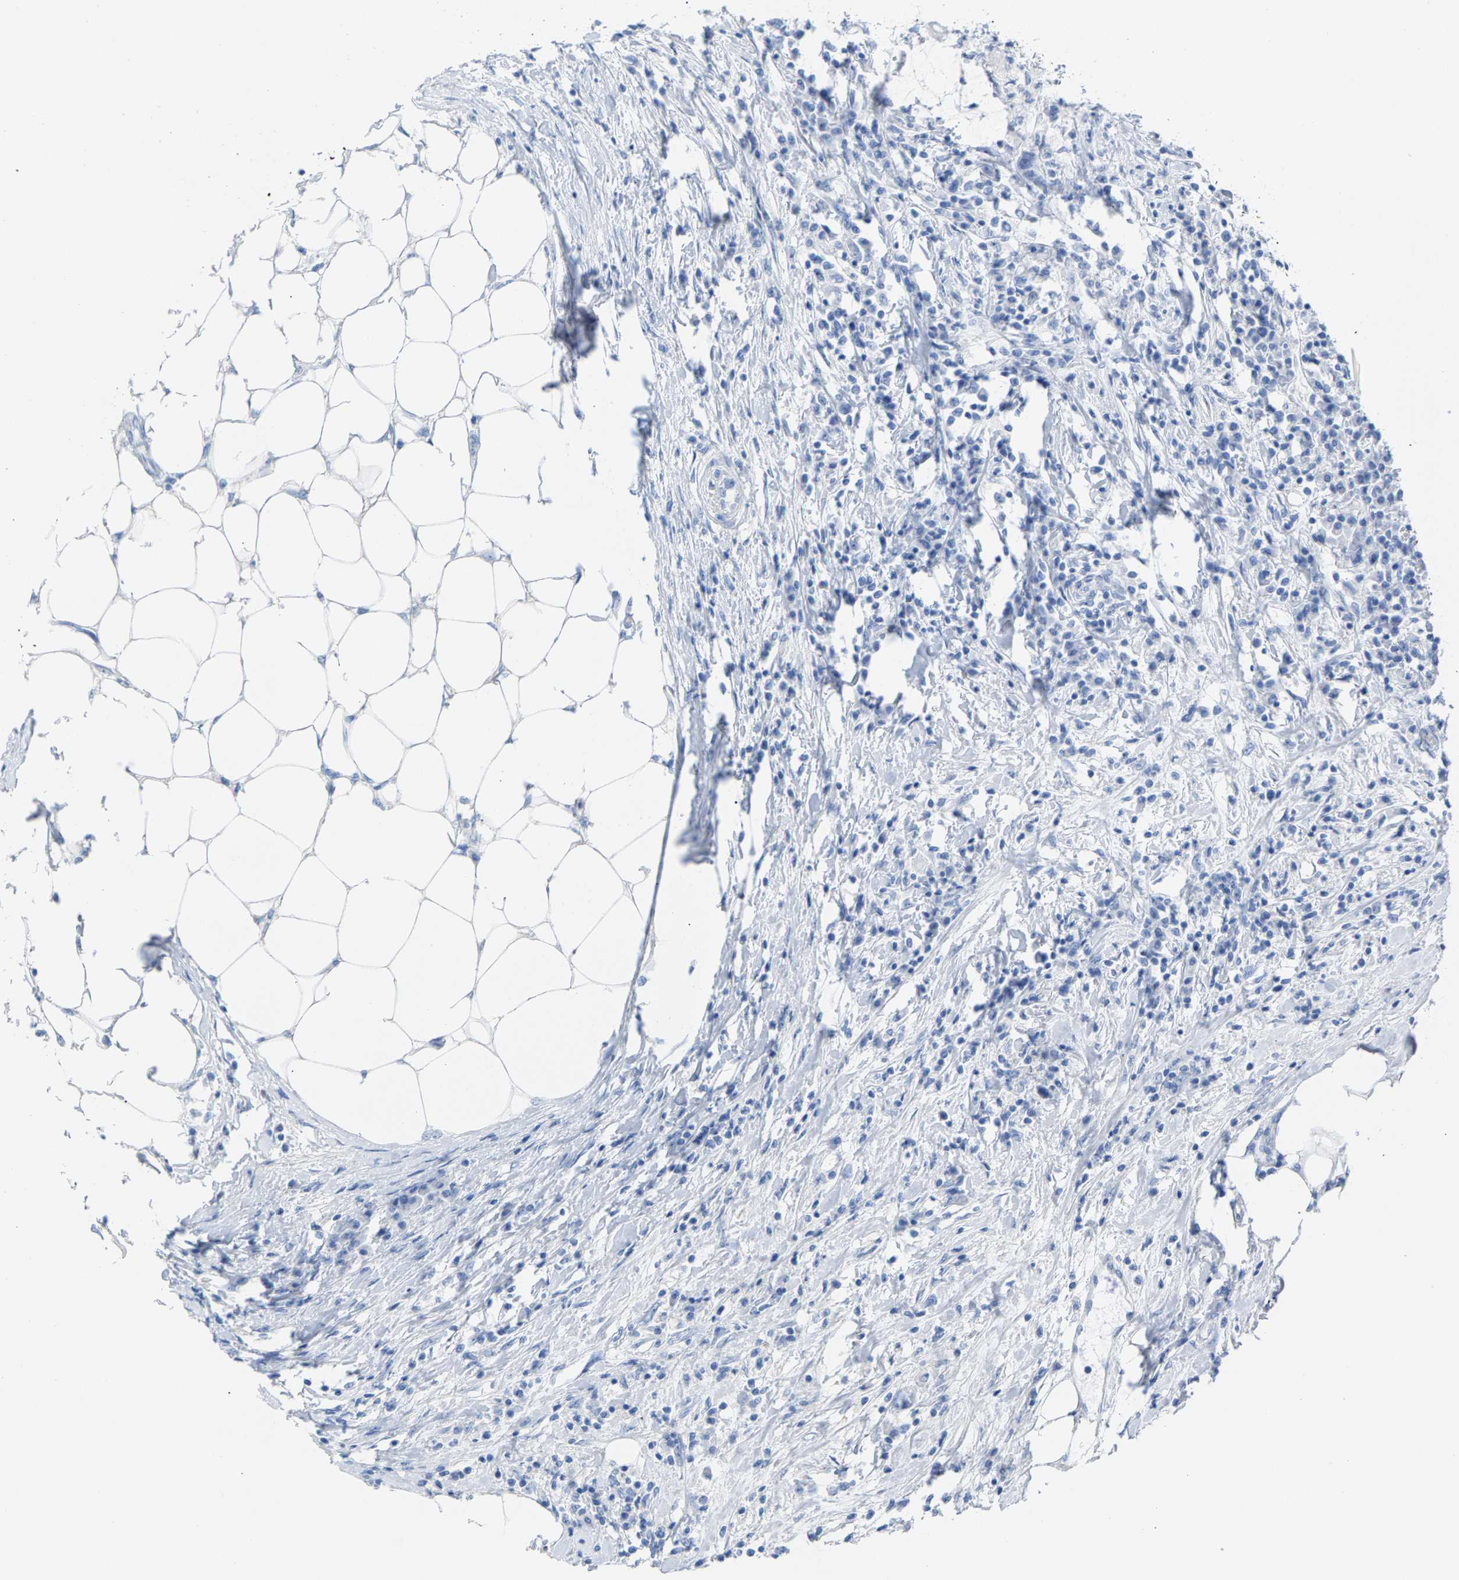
{"staining": {"intensity": "negative", "quantity": "none", "location": "none"}, "tissue": "colorectal cancer", "cell_type": "Tumor cells", "image_type": "cancer", "snomed": [{"axis": "morphology", "description": "Adenocarcinoma, NOS"}, {"axis": "topography", "description": "Colon"}], "caption": "IHC histopathology image of colorectal adenocarcinoma stained for a protein (brown), which exhibits no staining in tumor cells.", "gene": "CPA1", "patient": {"sex": "male", "age": 71}}